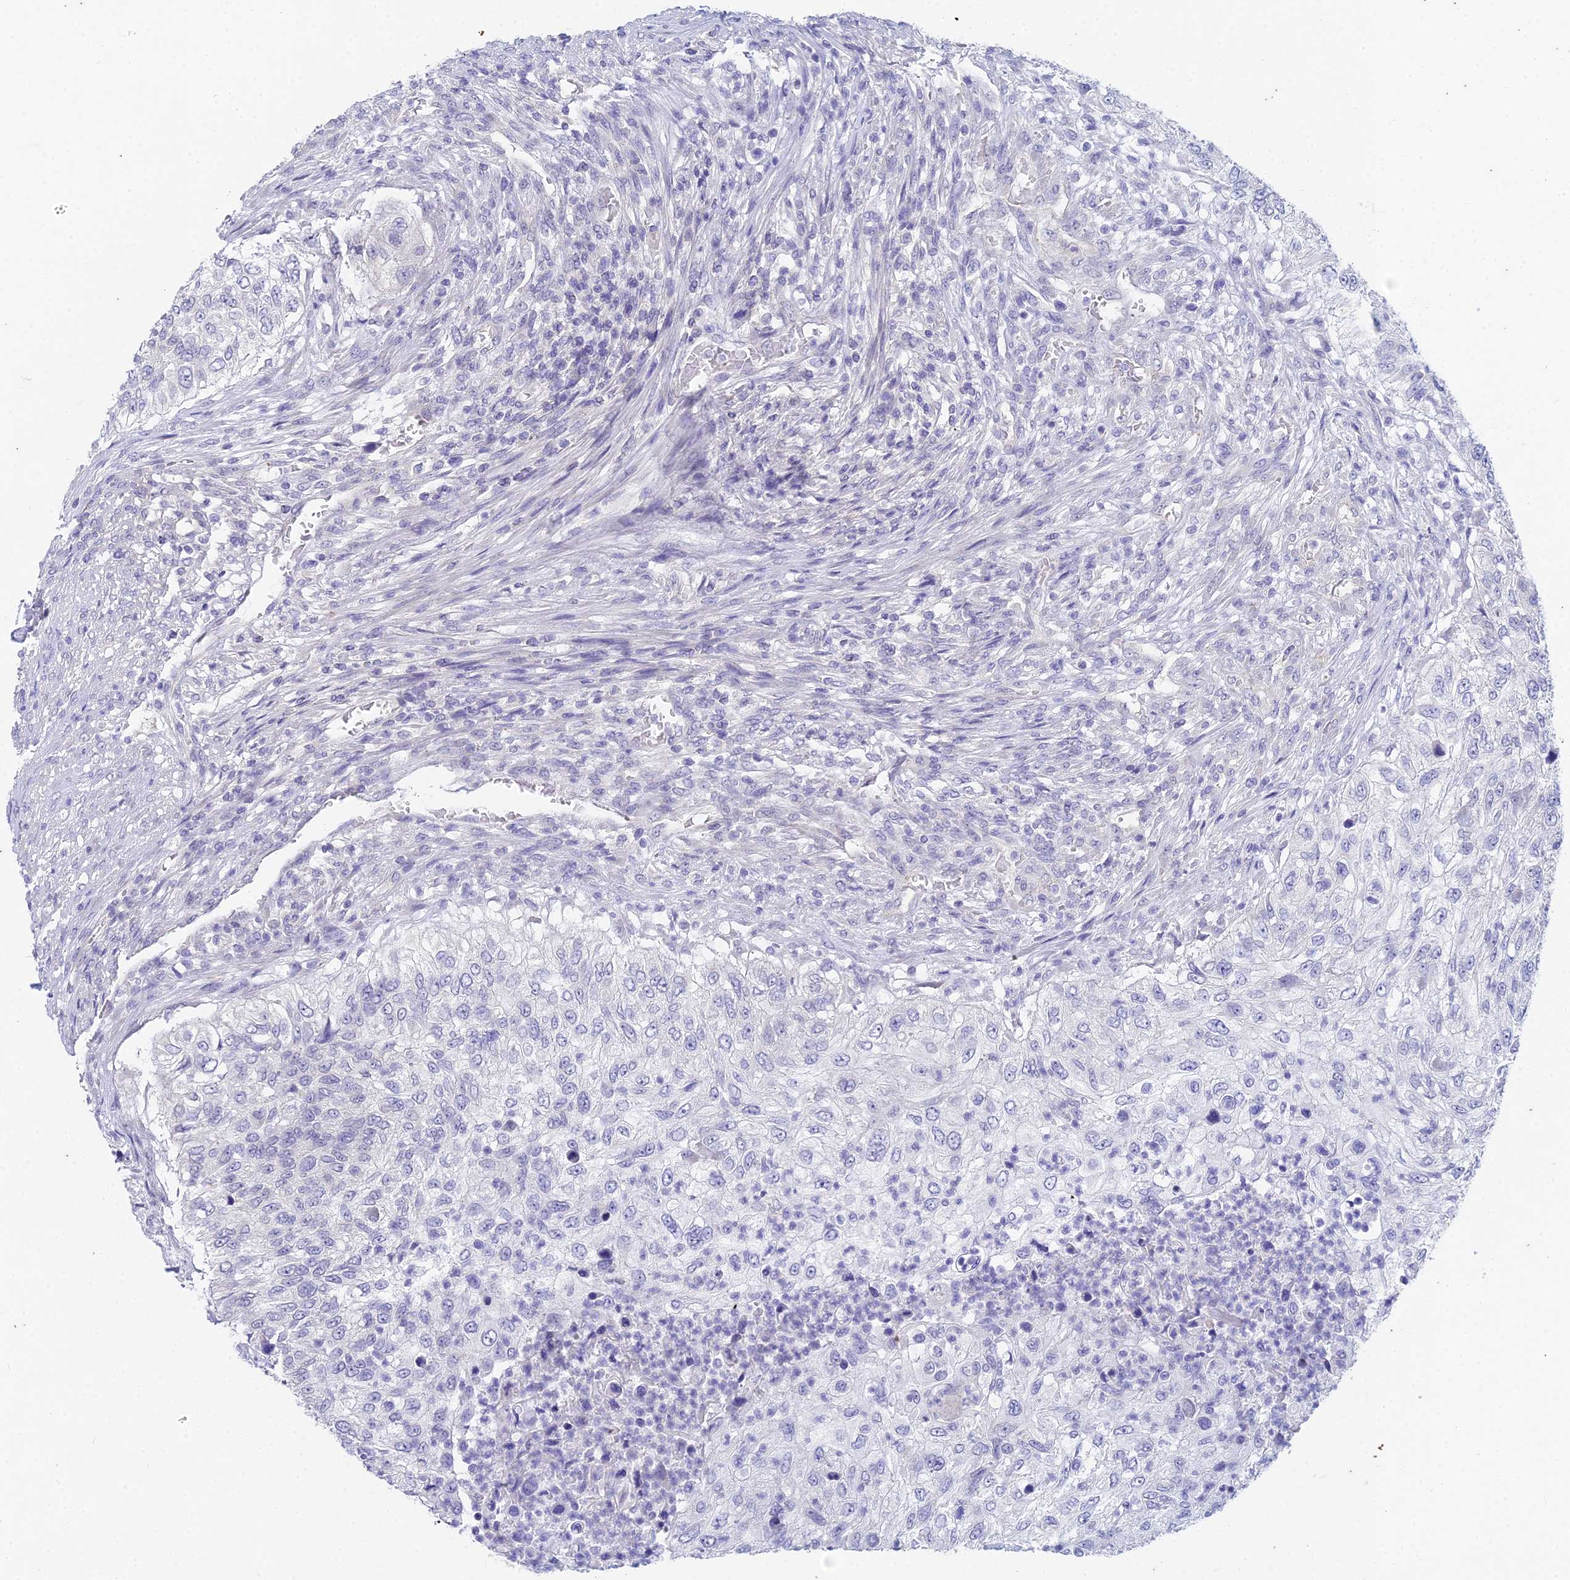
{"staining": {"intensity": "negative", "quantity": "none", "location": "none"}, "tissue": "urothelial cancer", "cell_type": "Tumor cells", "image_type": "cancer", "snomed": [{"axis": "morphology", "description": "Urothelial carcinoma, High grade"}, {"axis": "topography", "description": "Urinary bladder"}], "caption": "Immunohistochemistry histopathology image of neoplastic tissue: human high-grade urothelial carcinoma stained with DAB (3,3'-diaminobenzidine) shows no significant protein expression in tumor cells.", "gene": "EEF2KMT", "patient": {"sex": "female", "age": 60}}